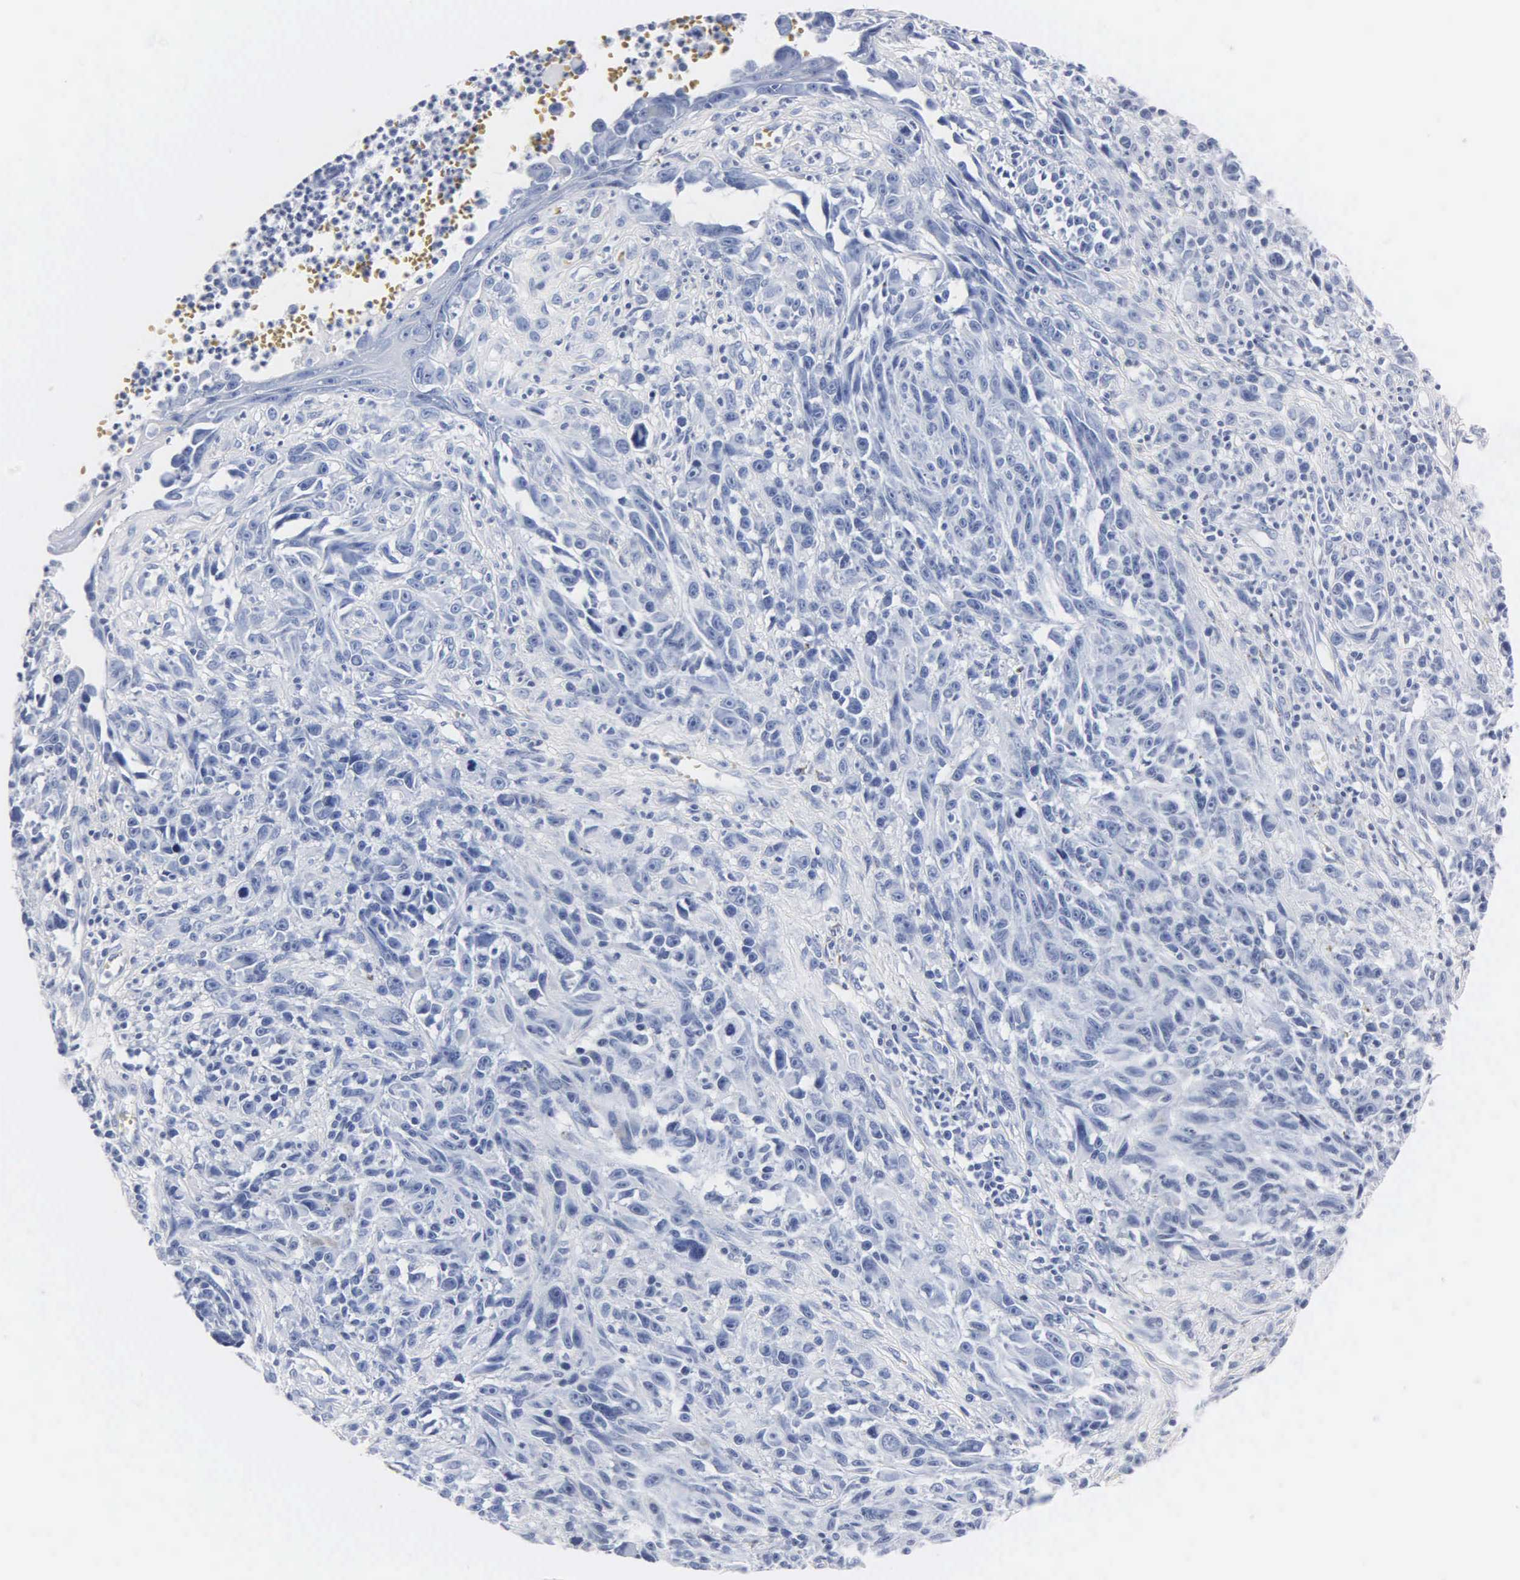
{"staining": {"intensity": "negative", "quantity": "none", "location": "none"}, "tissue": "melanoma", "cell_type": "Tumor cells", "image_type": "cancer", "snomed": [{"axis": "morphology", "description": "Malignant melanoma, NOS"}, {"axis": "topography", "description": "Skin"}], "caption": "Protein analysis of malignant melanoma reveals no significant positivity in tumor cells.", "gene": "MB", "patient": {"sex": "female", "age": 82}}